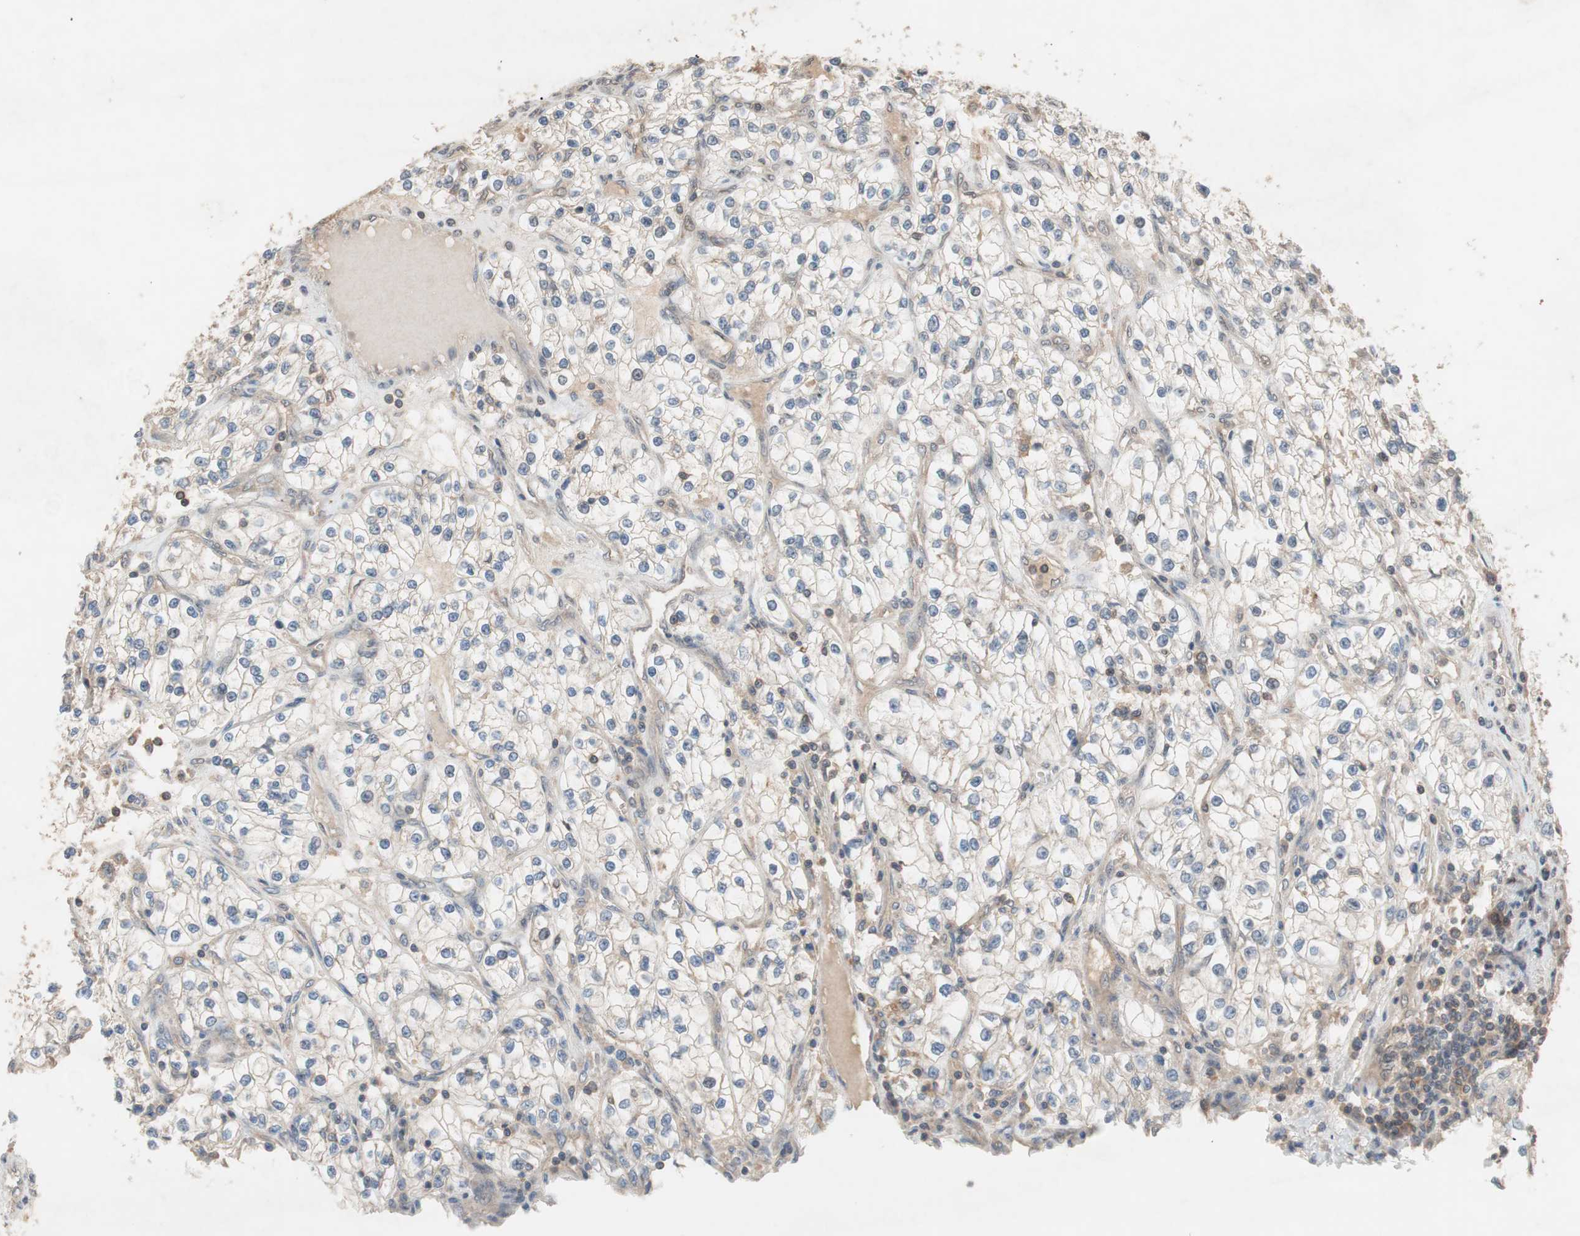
{"staining": {"intensity": "weak", "quantity": "25%-75%", "location": "cytoplasmic/membranous"}, "tissue": "renal cancer", "cell_type": "Tumor cells", "image_type": "cancer", "snomed": [{"axis": "morphology", "description": "Adenocarcinoma, NOS"}, {"axis": "topography", "description": "Kidney"}], "caption": "Protein staining displays weak cytoplasmic/membranous expression in approximately 25%-75% of tumor cells in renal cancer (adenocarcinoma).", "gene": "GART", "patient": {"sex": "female", "age": 57}}